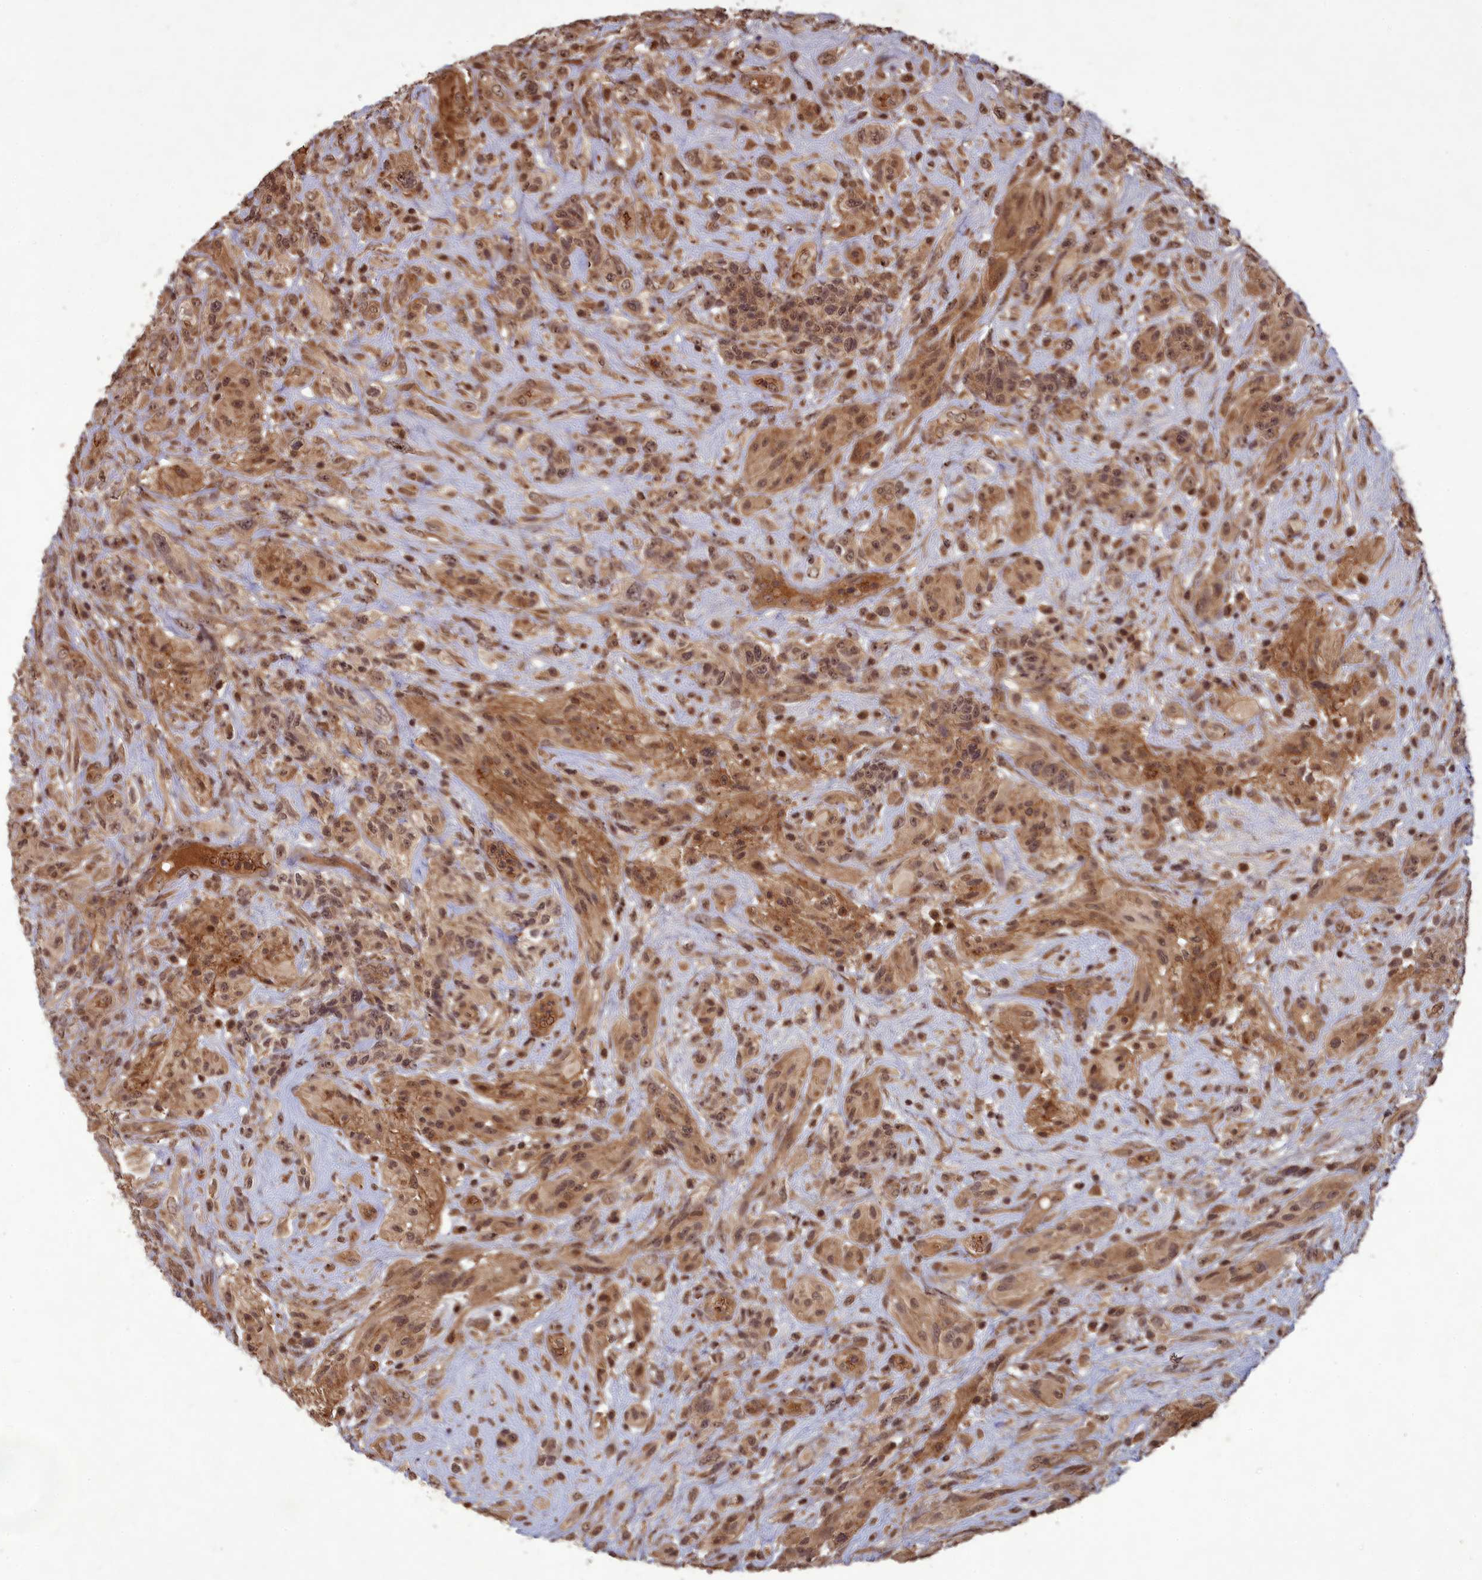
{"staining": {"intensity": "moderate", "quantity": ">75%", "location": "cytoplasmic/membranous,nuclear"}, "tissue": "glioma", "cell_type": "Tumor cells", "image_type": "cancer", "snomed": [{"axis": "morphology", "description": "Glioma, malignant, High grade"}, {"axis": "topography", "description": "Brain"}], "caption": "Immunohistochemistry histopathology image of glioma stained for a protein (brown), which displays medium levels of moderate cytoplasmic/membranous and nuclear staining in about >75% of tumor cells.", "gene": "SRMS", "patient": {"sex": "male", "age": 61}}